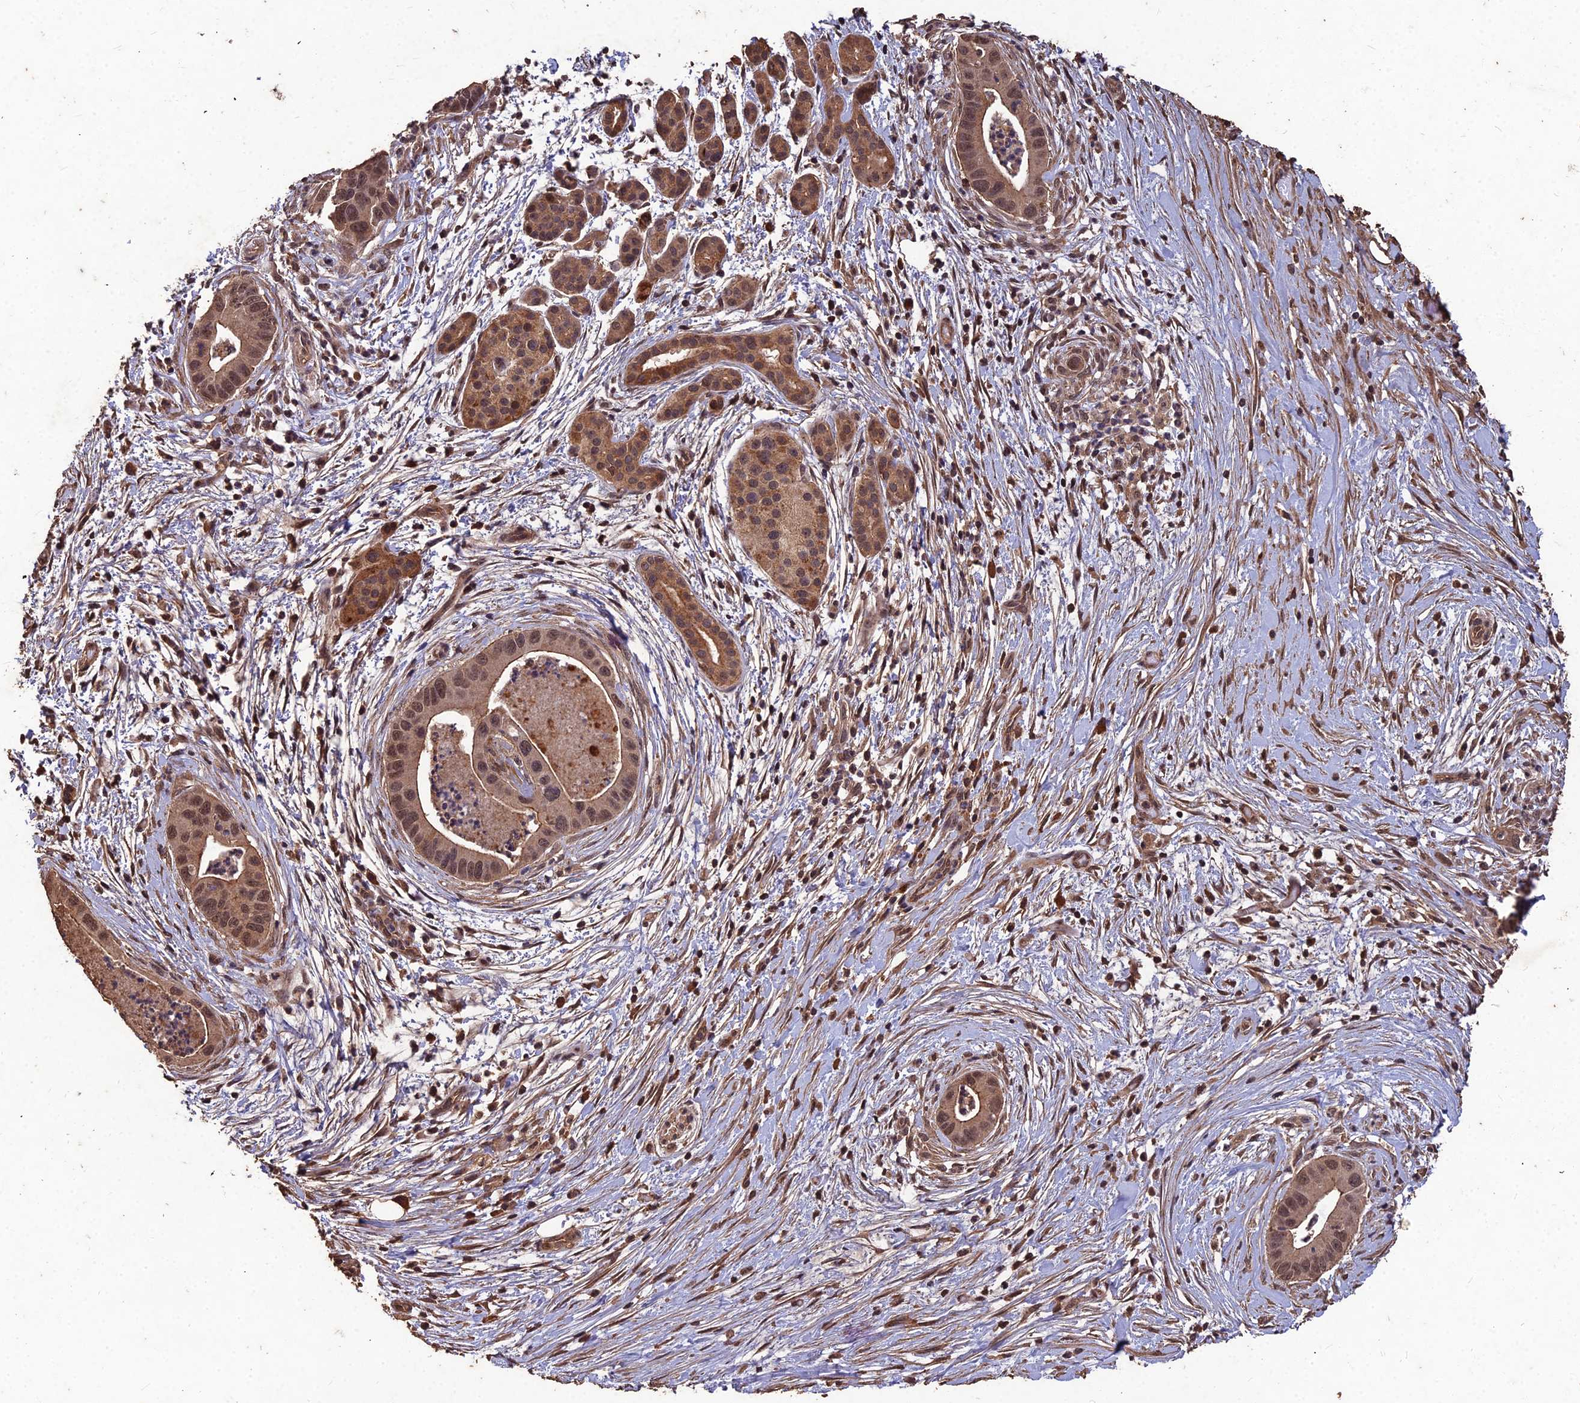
{"staining": {"intensity": "moderate", "quantity": ">75%", "location": "cytoplasmic/membranous,nuclear"}, "tissue": "pancreatic cancer", "cell_type": "Tumor cells", "image_type": "cancer", "snomed": [{"axis": "morphology", "description": "Adenocarcinoma, NOS"}, {"axis": "topography", "description": "Pancreas"}], "caption": "The immunohistochemical stain shows moderate cytoplasmic/membranous and nuclear expression in tumor cells of pancreatic cancer tissue. The staining was performed using DAB, with brown indicating positive protein expression. Nuclei are stained blue with hematoxylin.", "gene": "SYMPK", "patient": {"sex": "male", "age": 73}}